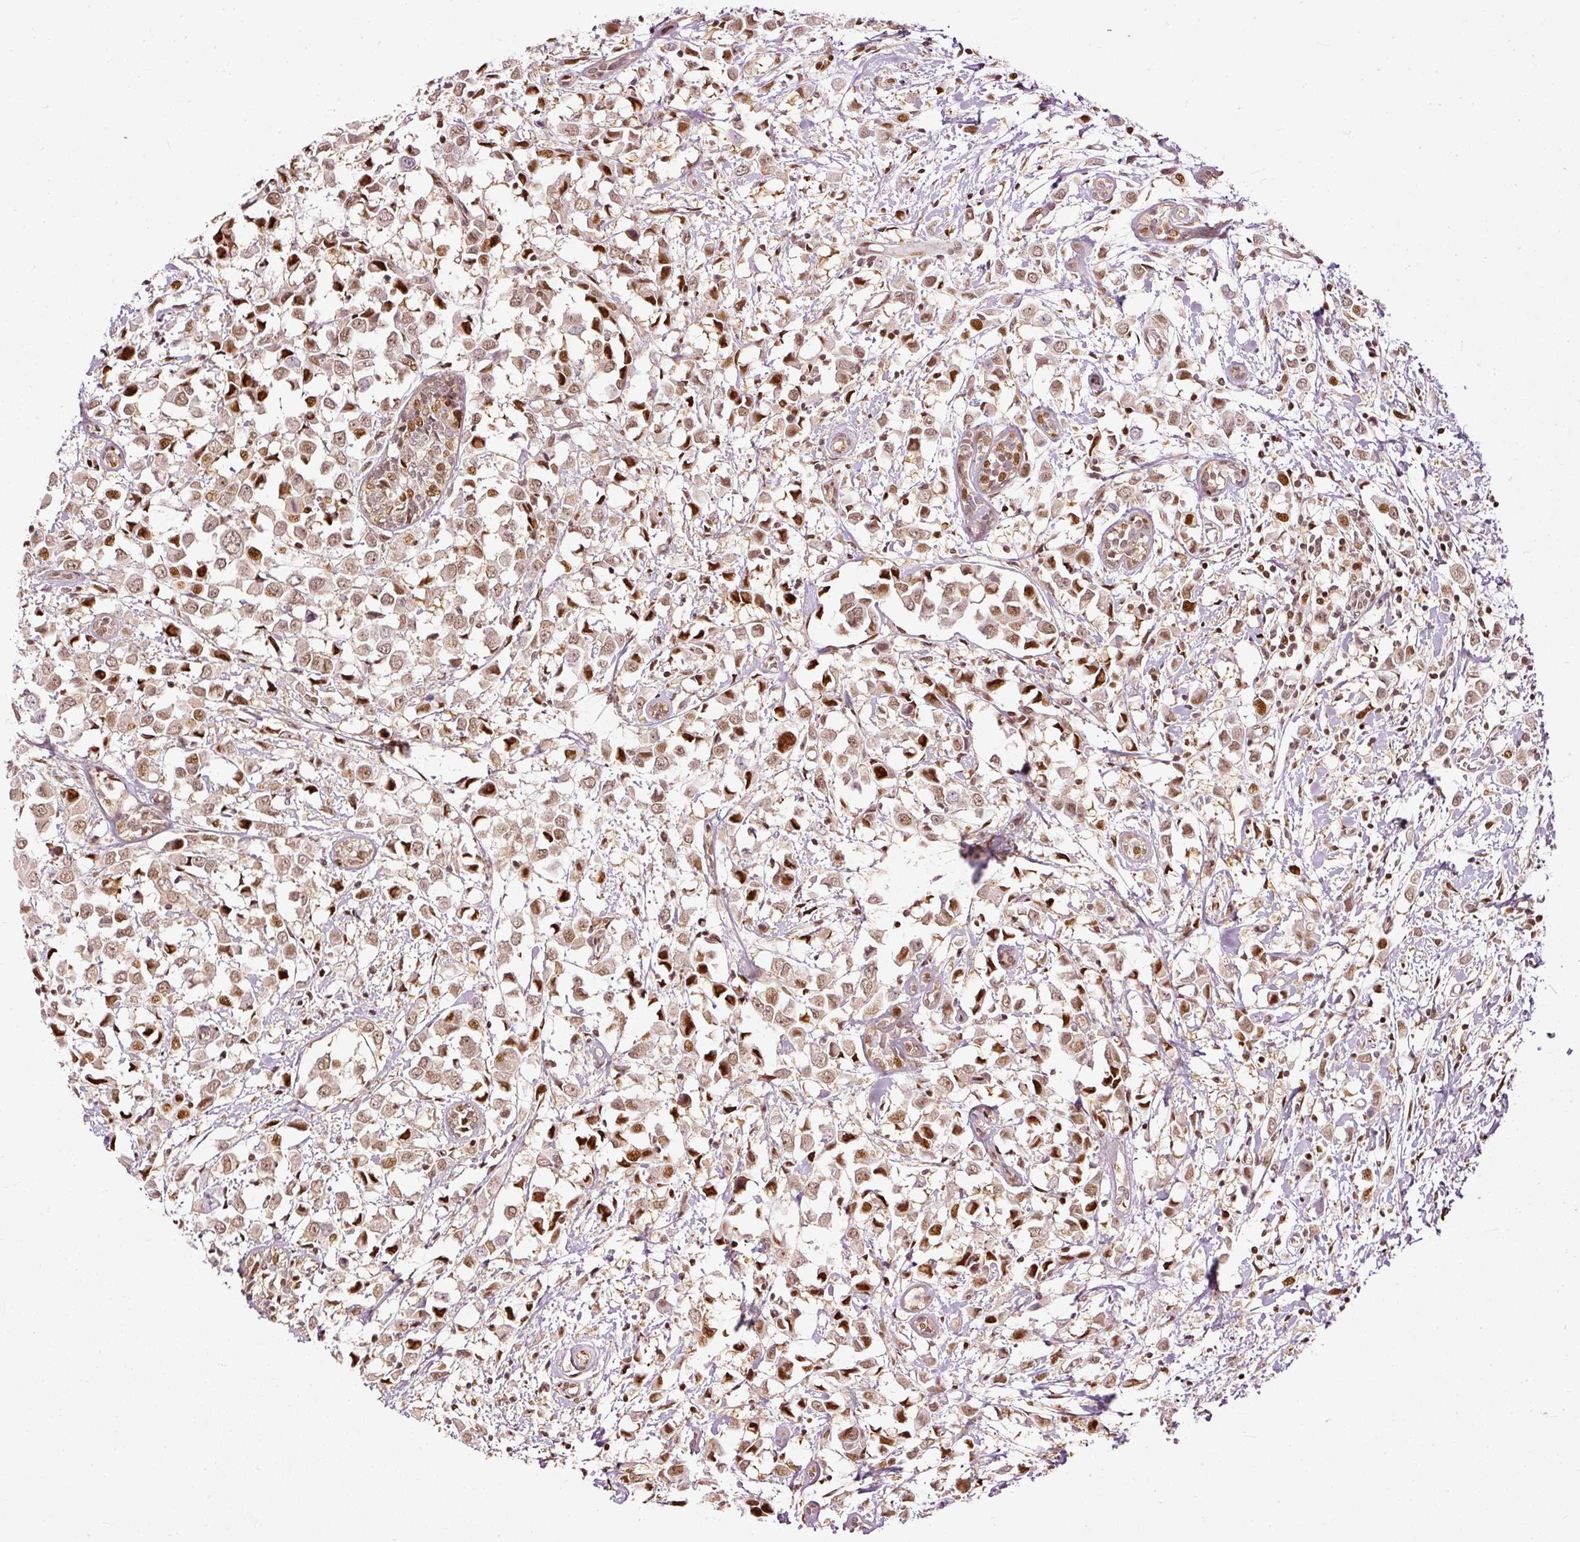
{"staining": {"intensity": "moderate", "quantity": ">75%", "location": "nuclear"}, "tissue": "breast cancer", "cell_type": "Tumor cells", "image_type": "cancer", "snomed": [{"axis": "morphology", "description": "Duct carcinoma"}, {"axis": "topography", "description": "Breast"}], "caption": "DAB (3,3'-diaminobenzidine) immunohistochemical staining of breast cancer displays moderate nuclear protein positivity in approximately >75% of tumor cells.", "gene": "ZNF778", "patient": {"sex": "female", "age": 61}}